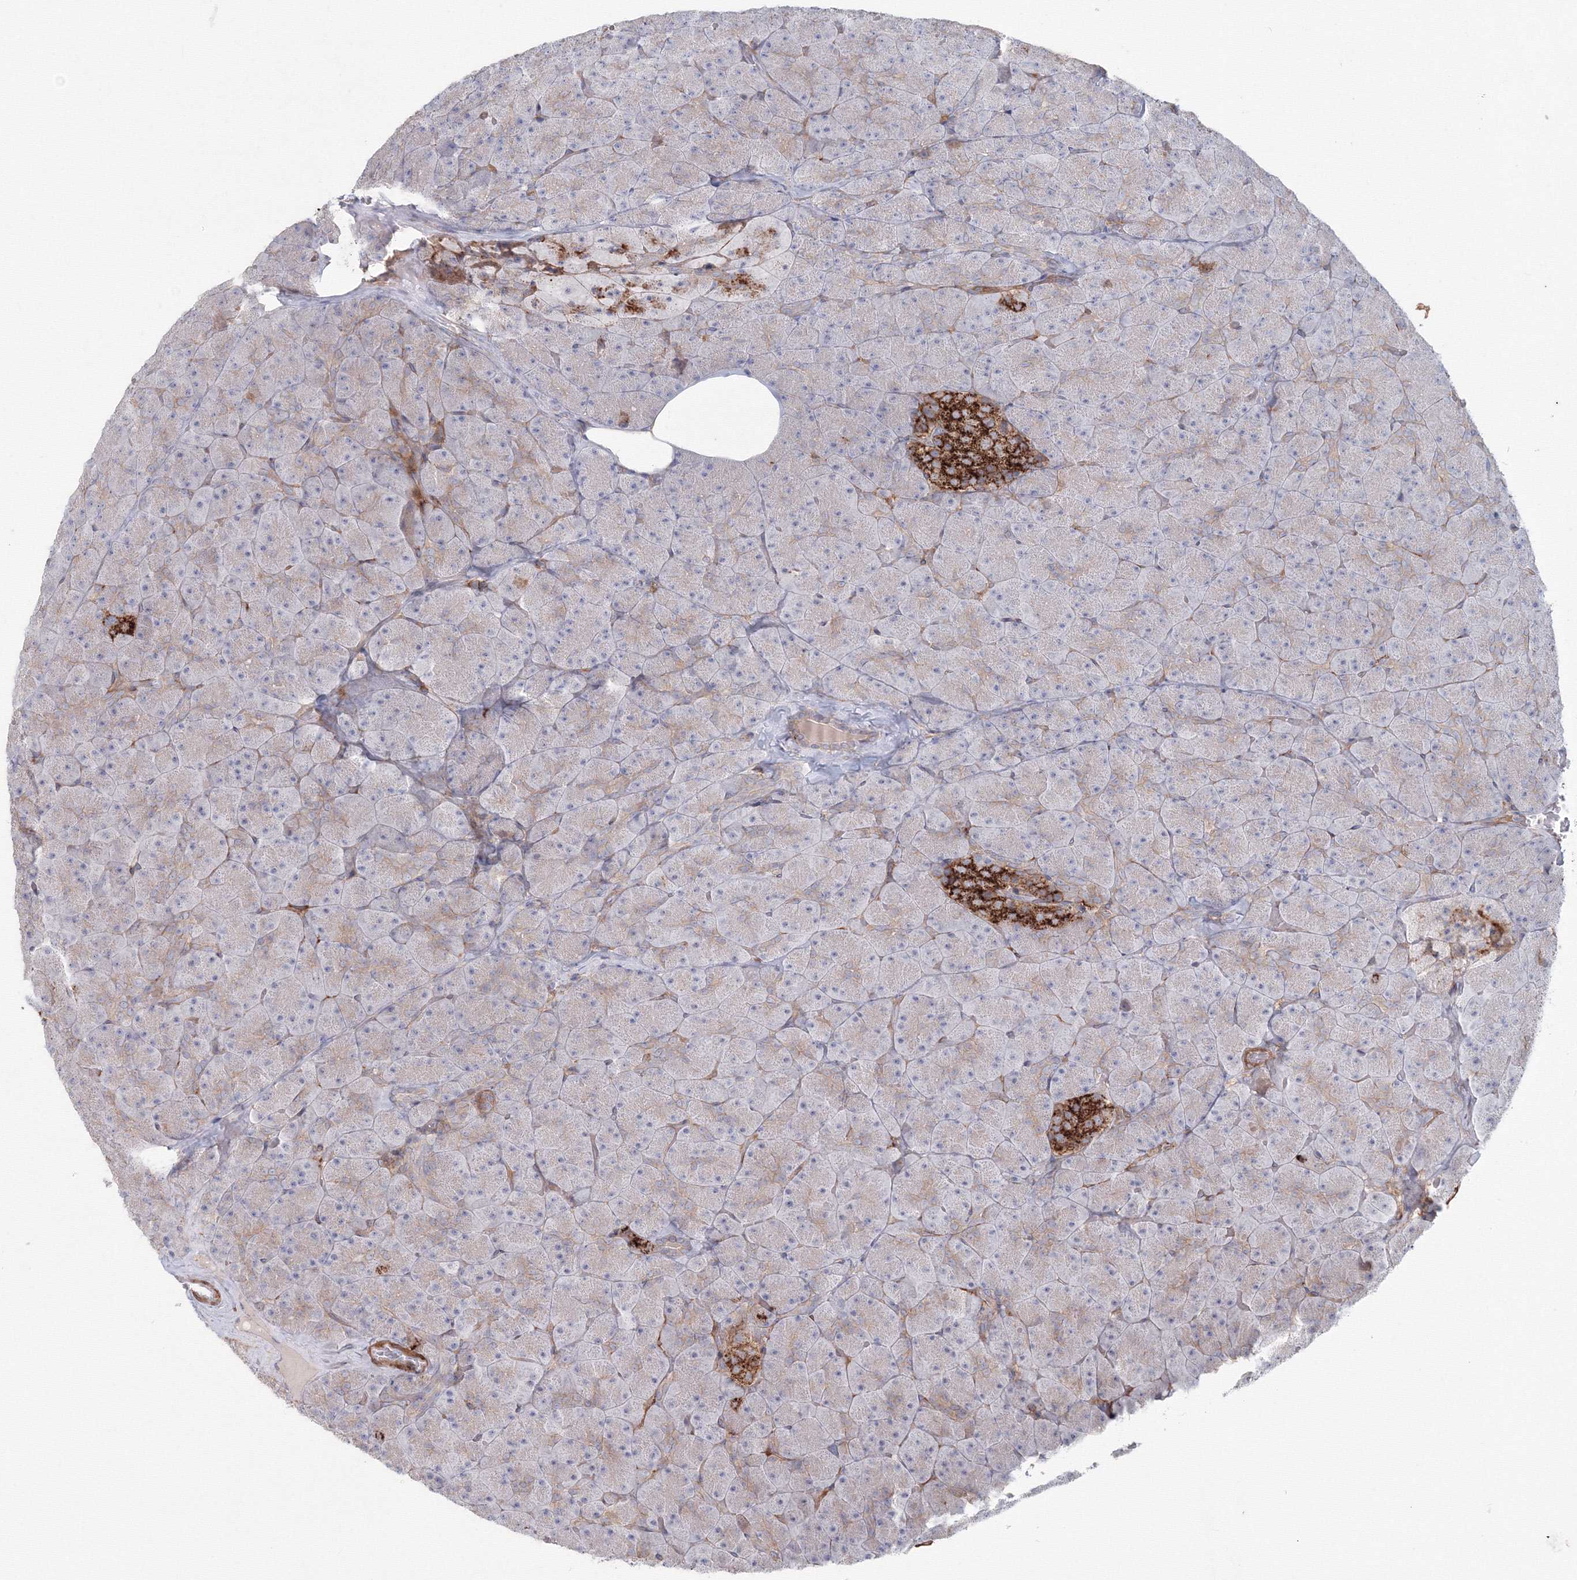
{"staining": {"intensity": "weak", "quantity": "<25%", "location": "cytoplasmic/membranous"}, "tissue": "pancreas", "cell_type": "Exocrine glandular cells", "image_type": "normal", "snomed": [{"axis": "morphology", "description": "Normal tissue, NOS"}, {"axis": "topography", "description": "Pancreas"}], "caption": "Immunohistochemistry (IHC) photomicrograph of unremarkable pancreas stained for a protein (brown), which demonstrates no positivity in exocrine glandular cells.", "gene": "SH3PXD2A", "patient": {"sex": "male", "age": 36}}